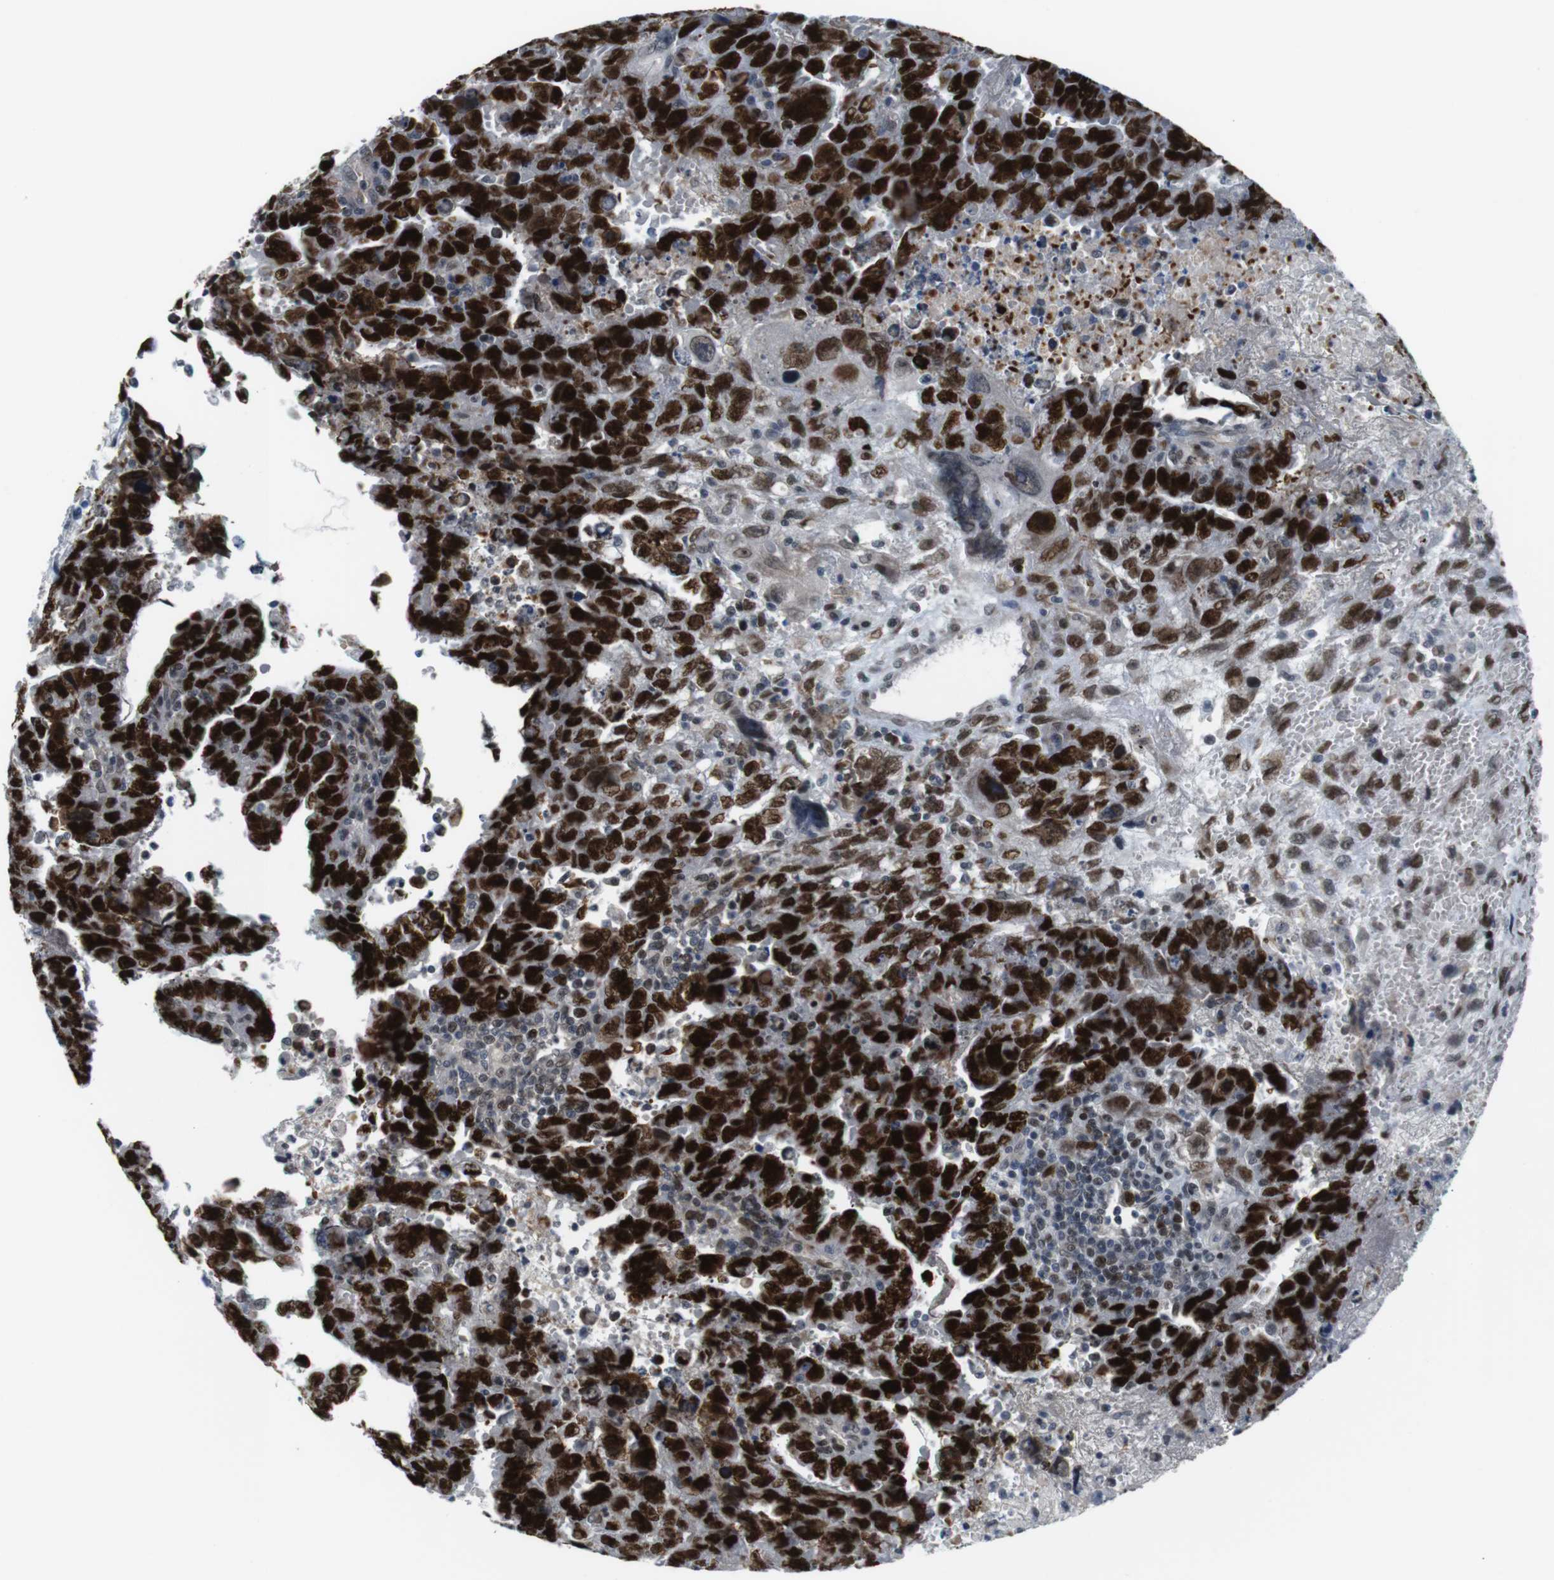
{"staining": {"intensity": "strong", "quantity": ">75%", "location": "nuclear"}, "tissue": "testis cancer", "cell_type": "Tumor cells", "image_type": "cancer", "snomed": [{"axis": "morphology", "description": "Carcinoma, Embryonal, NOS"}, {"axis": "topography", "description": "Testis"}], "caption": "Immunohistochemical staining of embryonal carcinoma (testis) demonstrates high levels of strong nuclear staining in approximately >75% of tumor cells. Using DAB (brown) and hematoxylin (blue) stains, captured at high magnification using brightfield microscopy.", "gene": "SMCO2", "patient": {"sex": "male", "age": 28}}